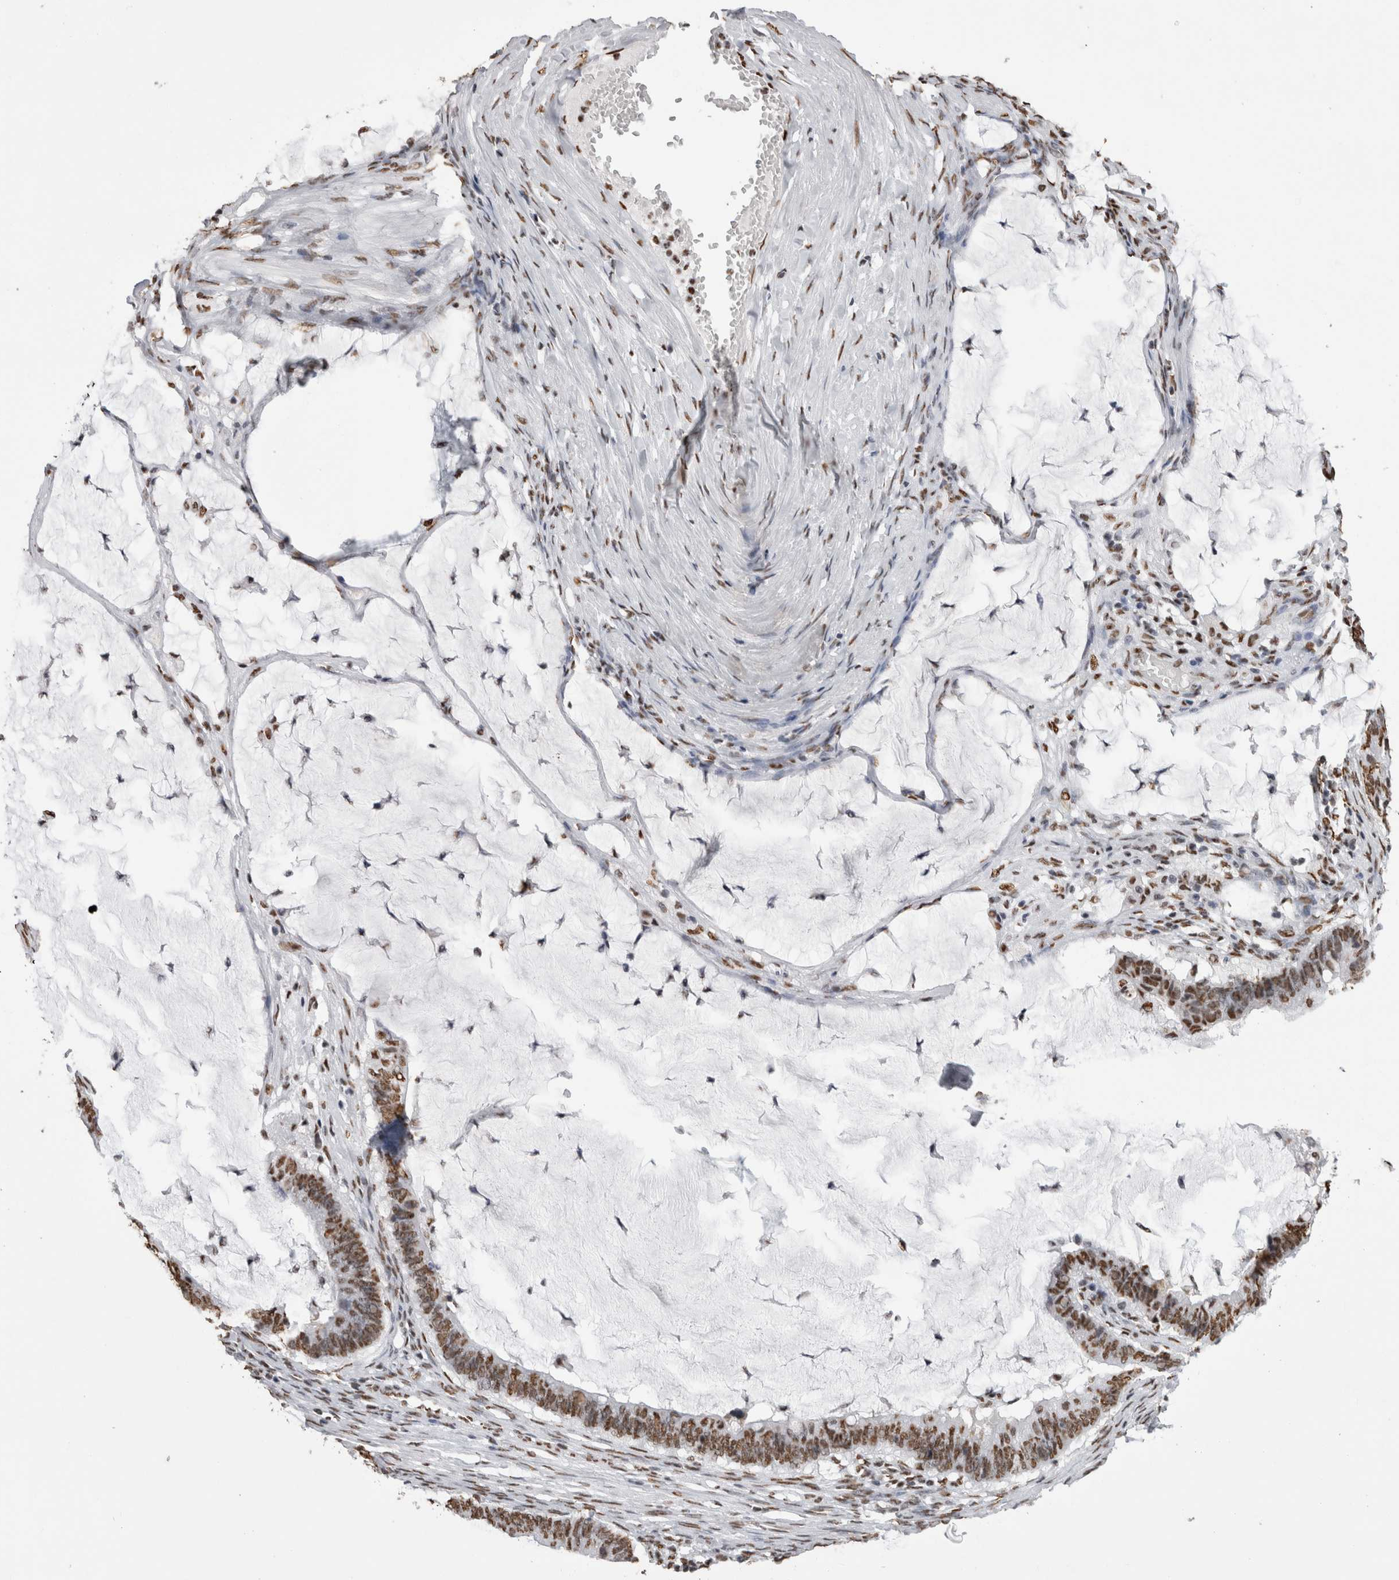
{"staining": {"intensity": "strong", "quantity": ">75%", "location": "nuclear"}, "tissue": "ovarian cancer", "cell_type": "Tumor cells", "image_type": "cancer", "snomed": [{"axis": "morphology", "description": "Cystadenocarcinoma, mucinous, NOS"}, {"axis": "topography", "description": "Ovary"}], "caption": "Ovarian mucinous cystadenocarcinoma was stained to show a protein in brown. There is high levels of strong nuclear expression in approximately >75% of tumor cells. The staining was performed using DAB, with brown indicating positive protein expression. Nuclei are stained blue with hematoxylin.", "gene": "ALPK3", "patient": {"sex": "female", "age": 61}}